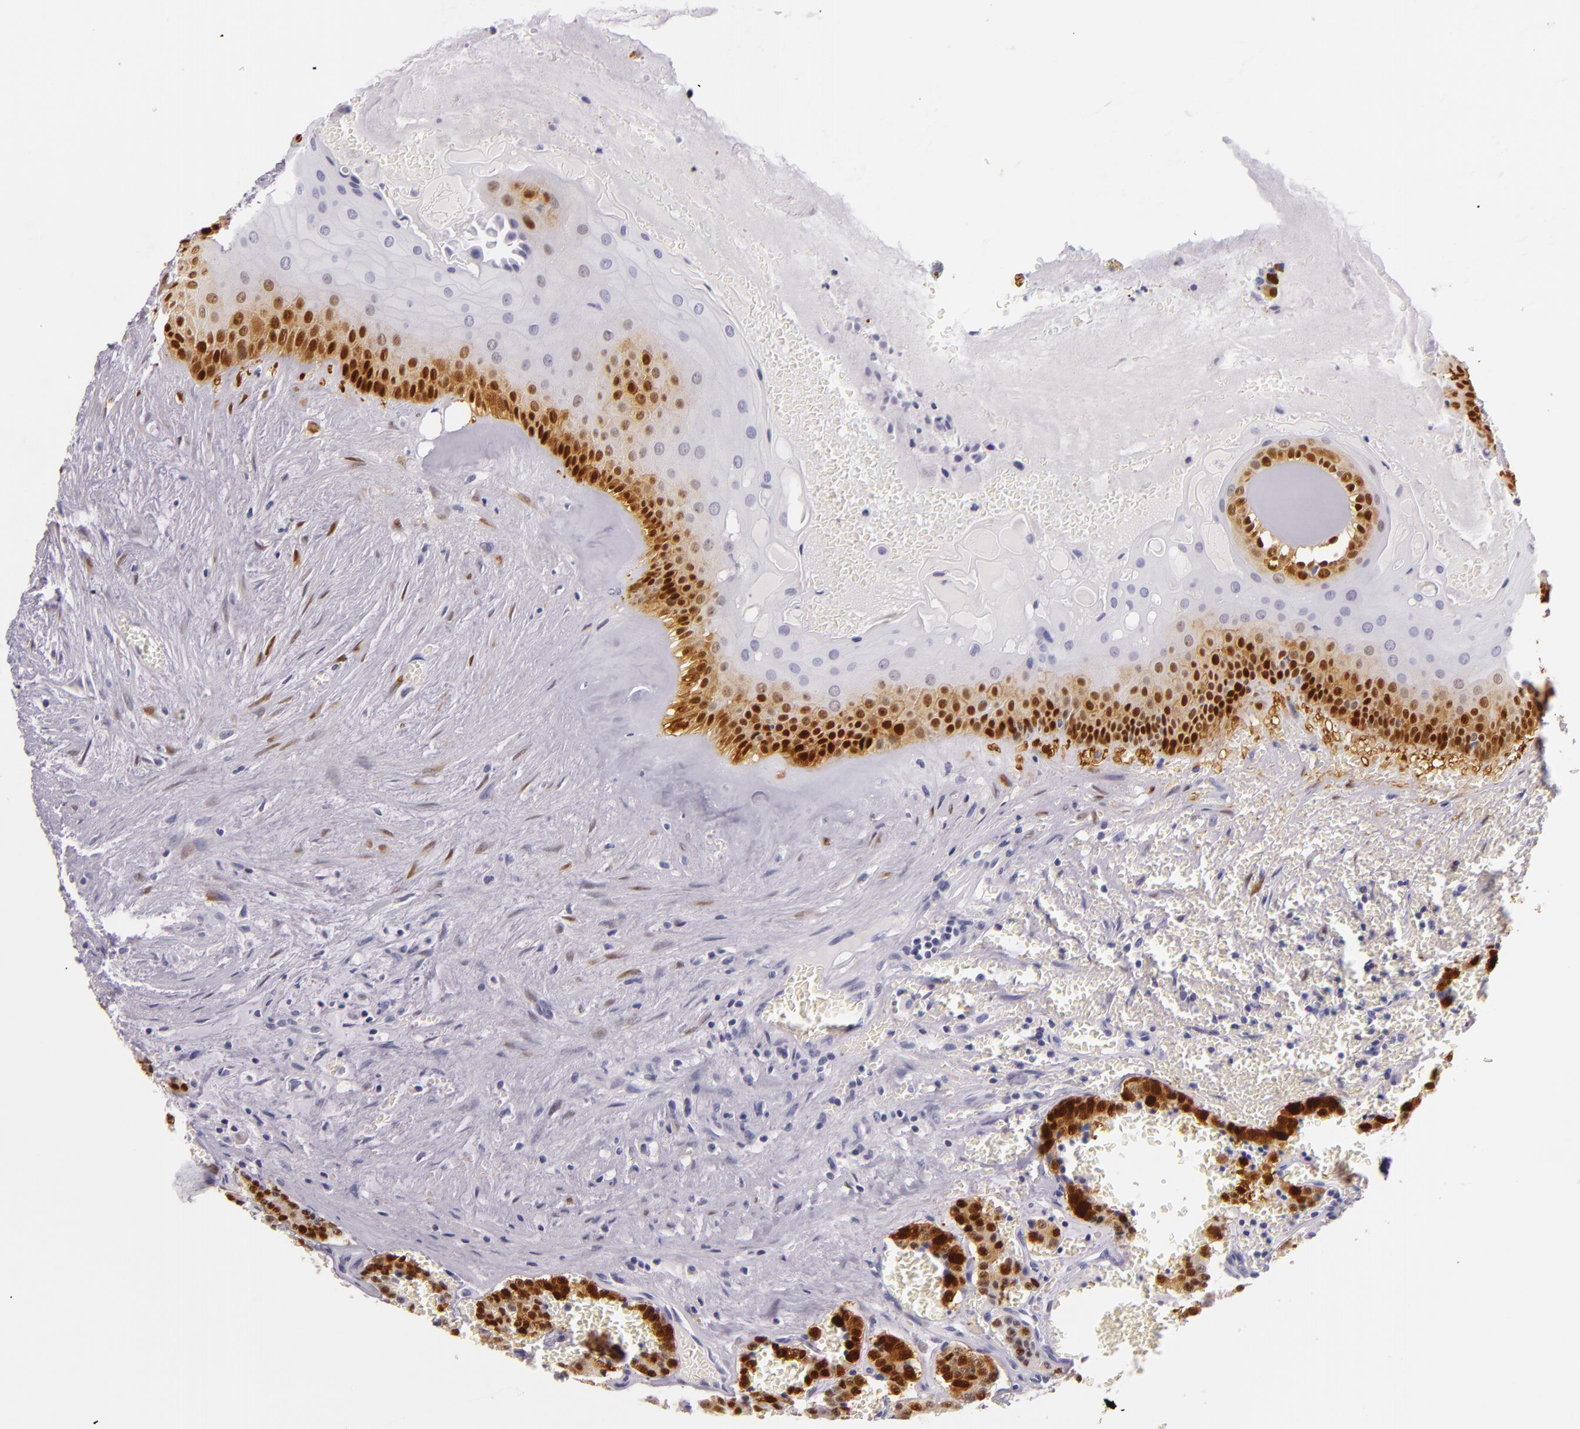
{"staining": {"intensity": "strong", "quantity": ">75%", "location": "nuclear"}, "tissue": "carcinoid", "cell_type": "Tumor cells", "image_type": "cancer", "snomed": [{"axis": "morphology", "description": "Carcinoid, malignant, NOS"}, {"axis": "topography", "description": "Bronchus"}], "caption": "Brown immunohistochemical staining in human carcinoid displays strong nuclear positivity in about >75% of tumor cells.", "gene": "MT1A", "patient": {"sex": "male", "age": 55}}